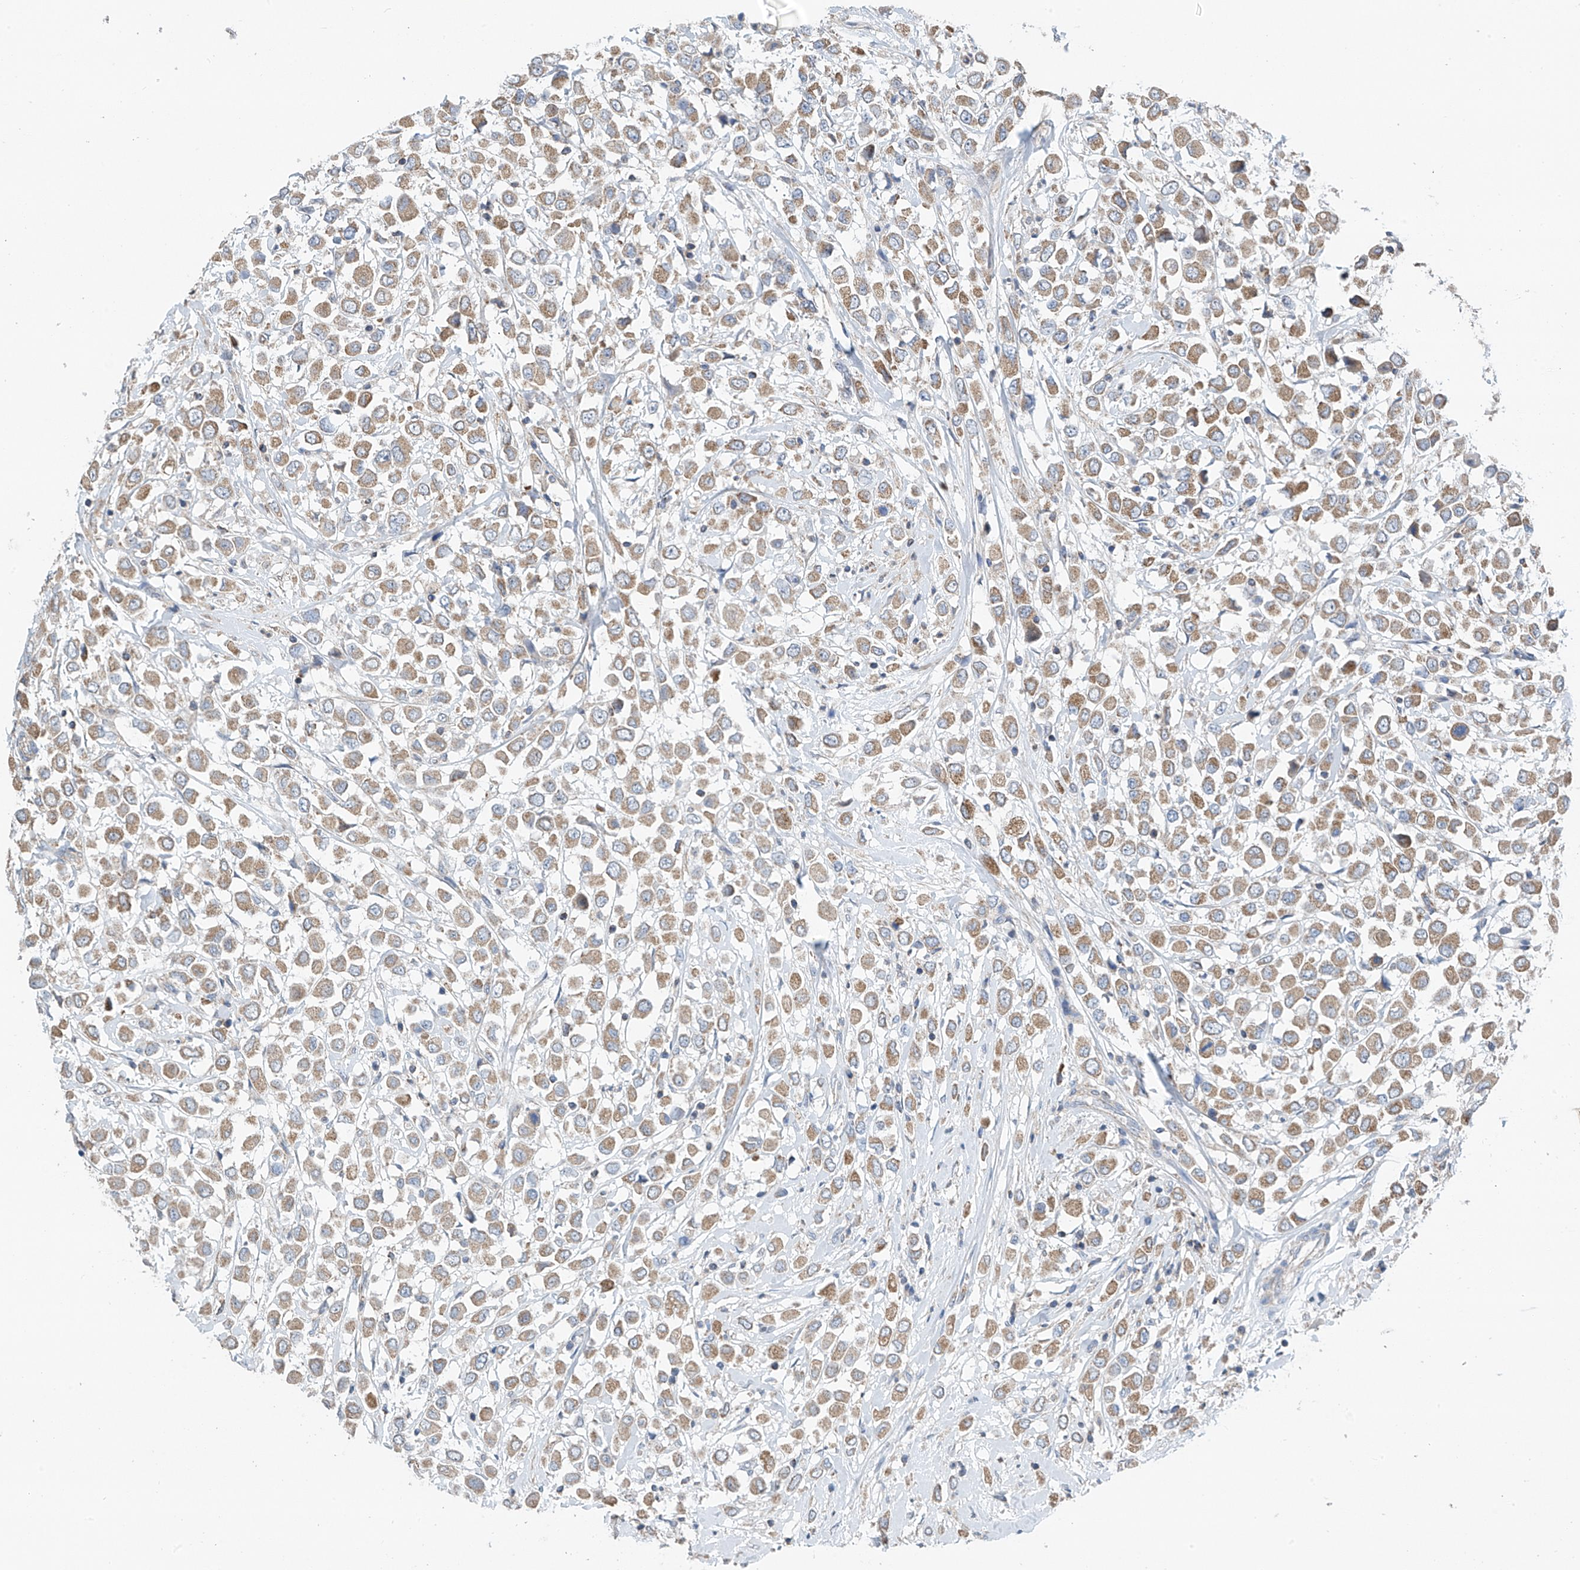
{"staining": {"intensity": "moderate", "quantity": ">75%", "location": "cytoplasmic/membranous"}, "tissue": "breast cancer", "cell_type": "Tumor cells", "image_type": "cancer", "snomed": [{"axis": "morphology", "description": "Duct carcinoma"}, {"axis": "topography", "description": "Breast"}], "caption": "Immunohistochemical staining of human invasive ductal carcinoma (breast) displays medium levels of moderate cytoplasmic/membranous staining in approximately >75% of tumor cells. Using DAB (3,3'-diaminobenzidine) (brown) and hematoxylin (blue) stains, captured at high magnification using brightfield microscopy.", "gene": "SYN3", "patient": {"sex": "female", "age": 61}}